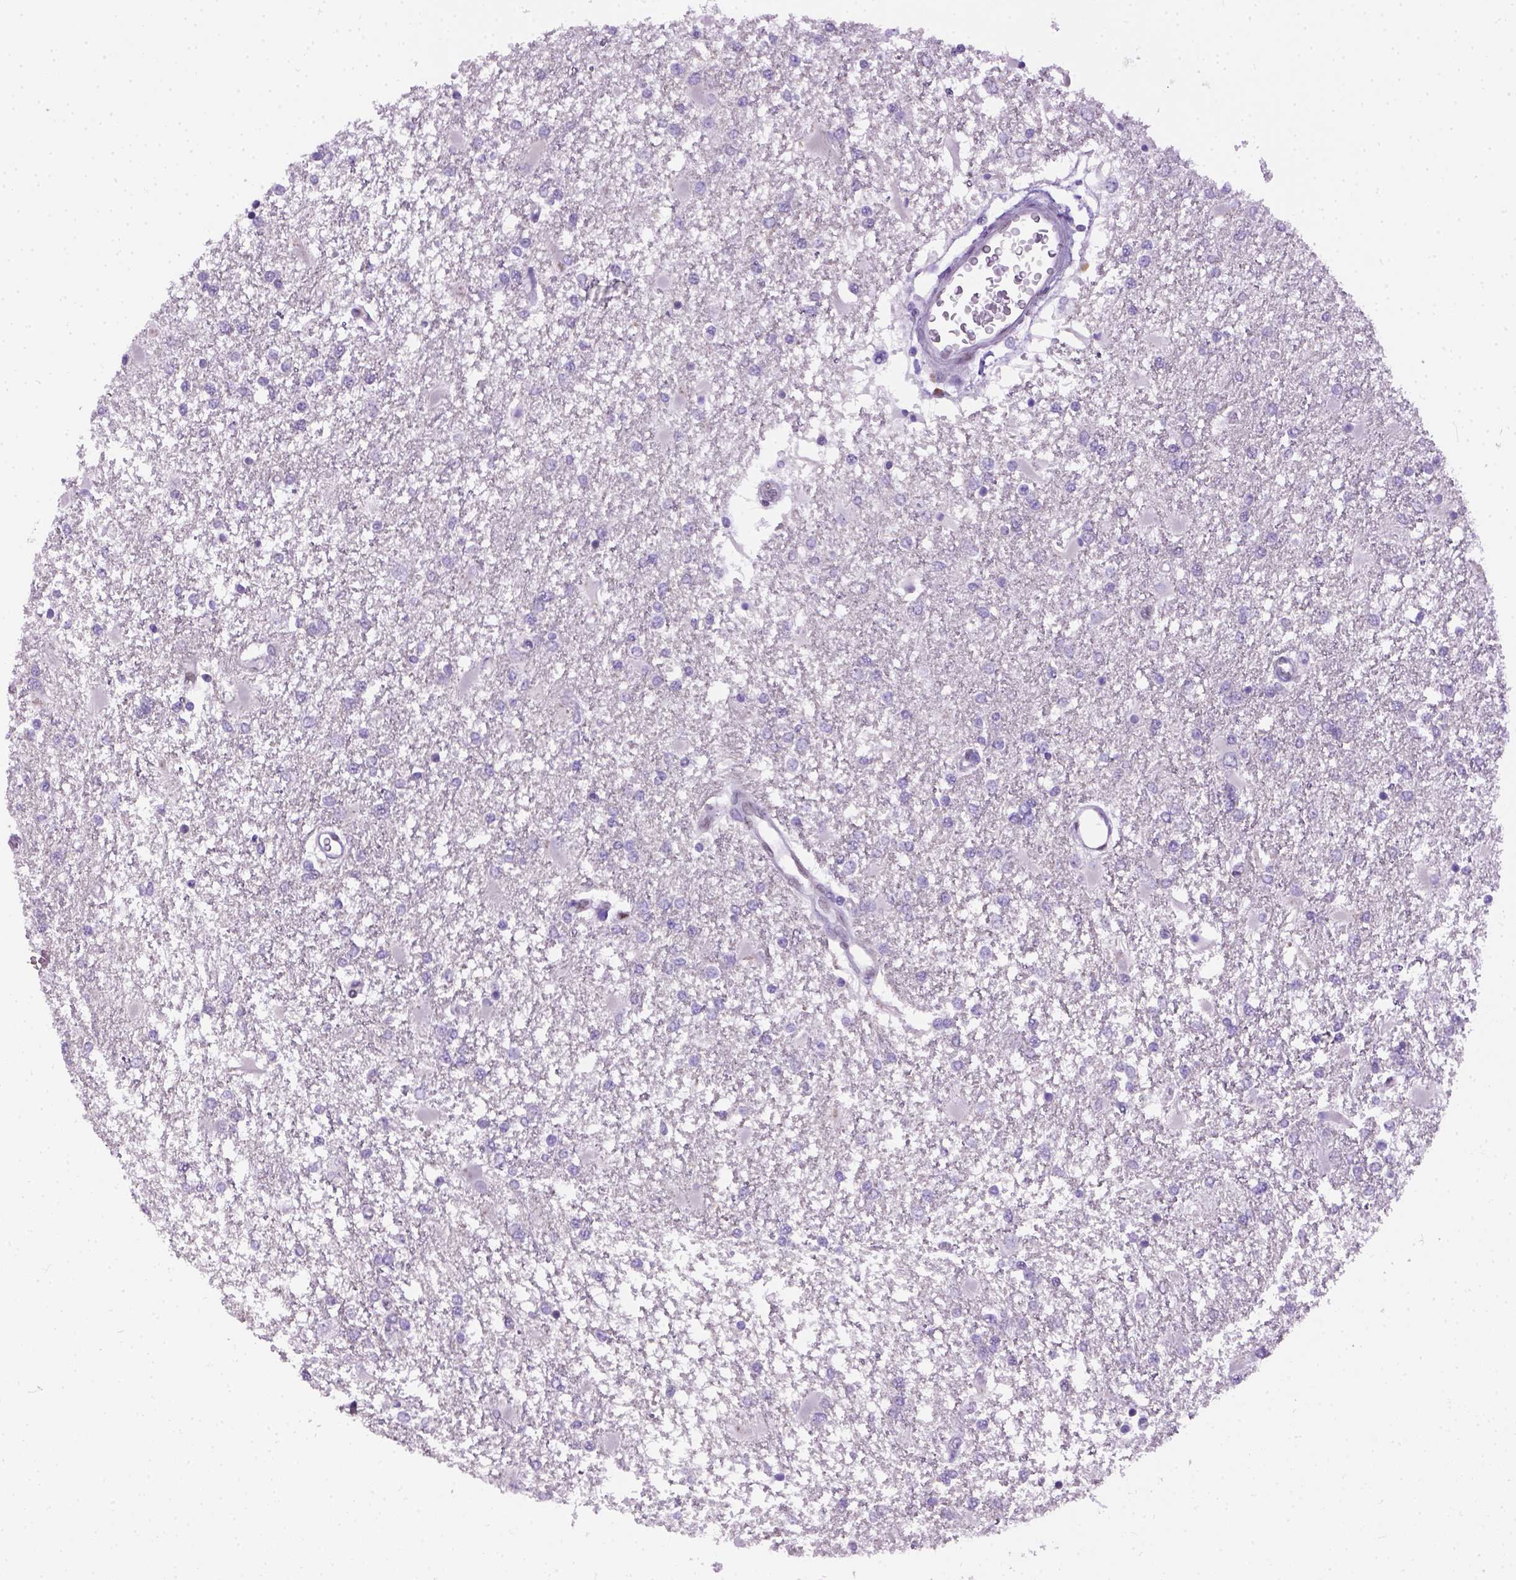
{"staining": {"intensity": "negative", "quantity": "none", "location": "none"}, "tissue": "glioma", "cell_type": "Tumor cells", "image_type": "cancer", "snomed": [{"axis": "morphology", "description": "Glioma, malignant, High grade"}, {"axis": "topography", "description": "Cerebral cortex"}], "caption": "The micrograph reveals no significant positivity in tumor cells of high-grade glioma (malignant).", "gene": "FAM184B", "patient": {"sex": "male", "age": 79}}